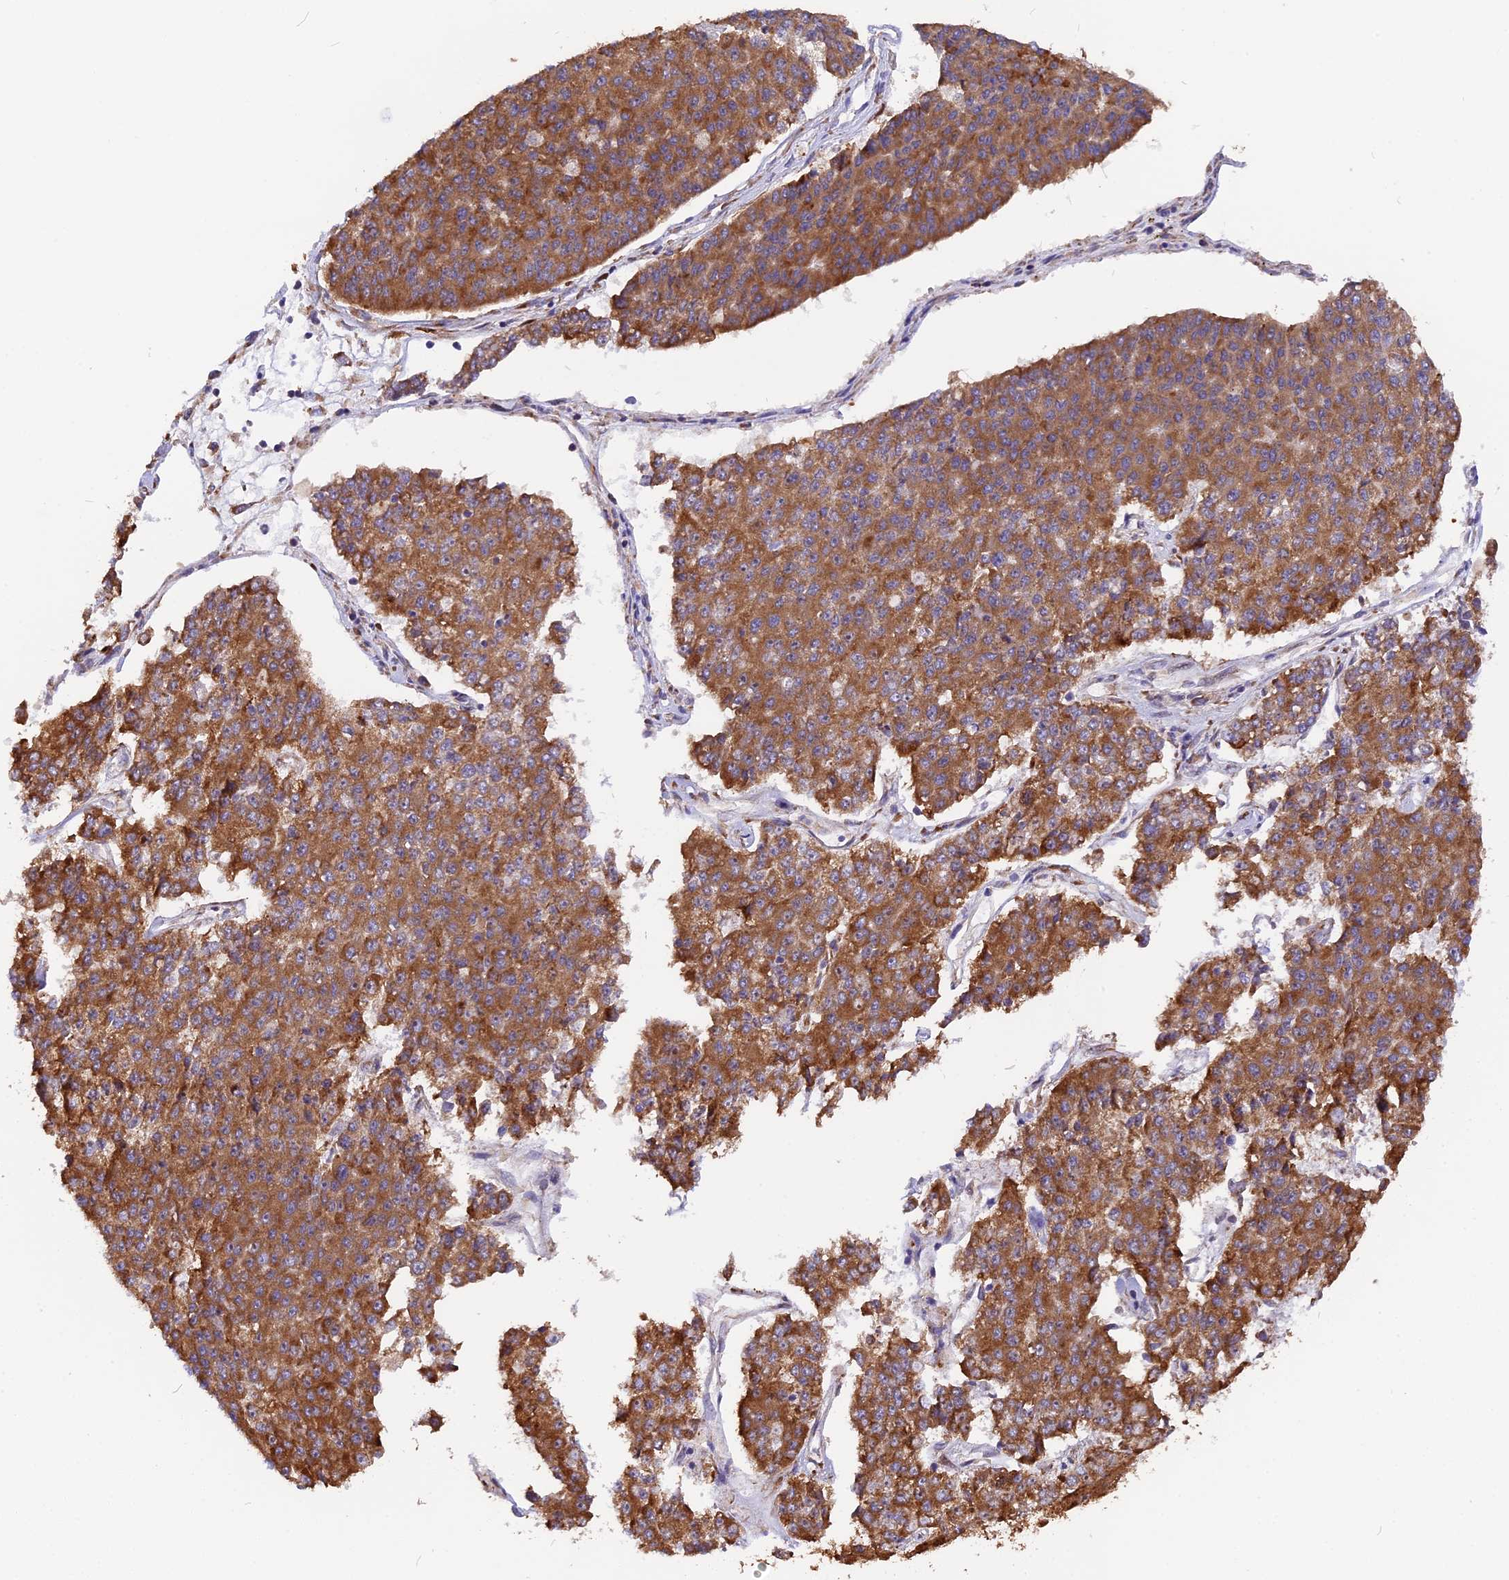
{"staining": {"intensity": "strong", "quantity": ">75%", "location": "cytoplasmic/membranous"}, "tissue": "pancreatic cancer", "cell_type": "Tumor cells", "image_type": "cancer", "snomed": [{"axis": "morphology", "description": "Adenocarcinoma, NOS"}, {"axis": "topography", "description": "Pancreas"}], "caption": "Protein staining exhibits strong cytoplasmic/membranous expression in approximately >75% of tumor cells in pancreatic cancer (adenocarcinoma).", "gene": "GNPTAB", "patient": {"sex": "male", "age": 50}}